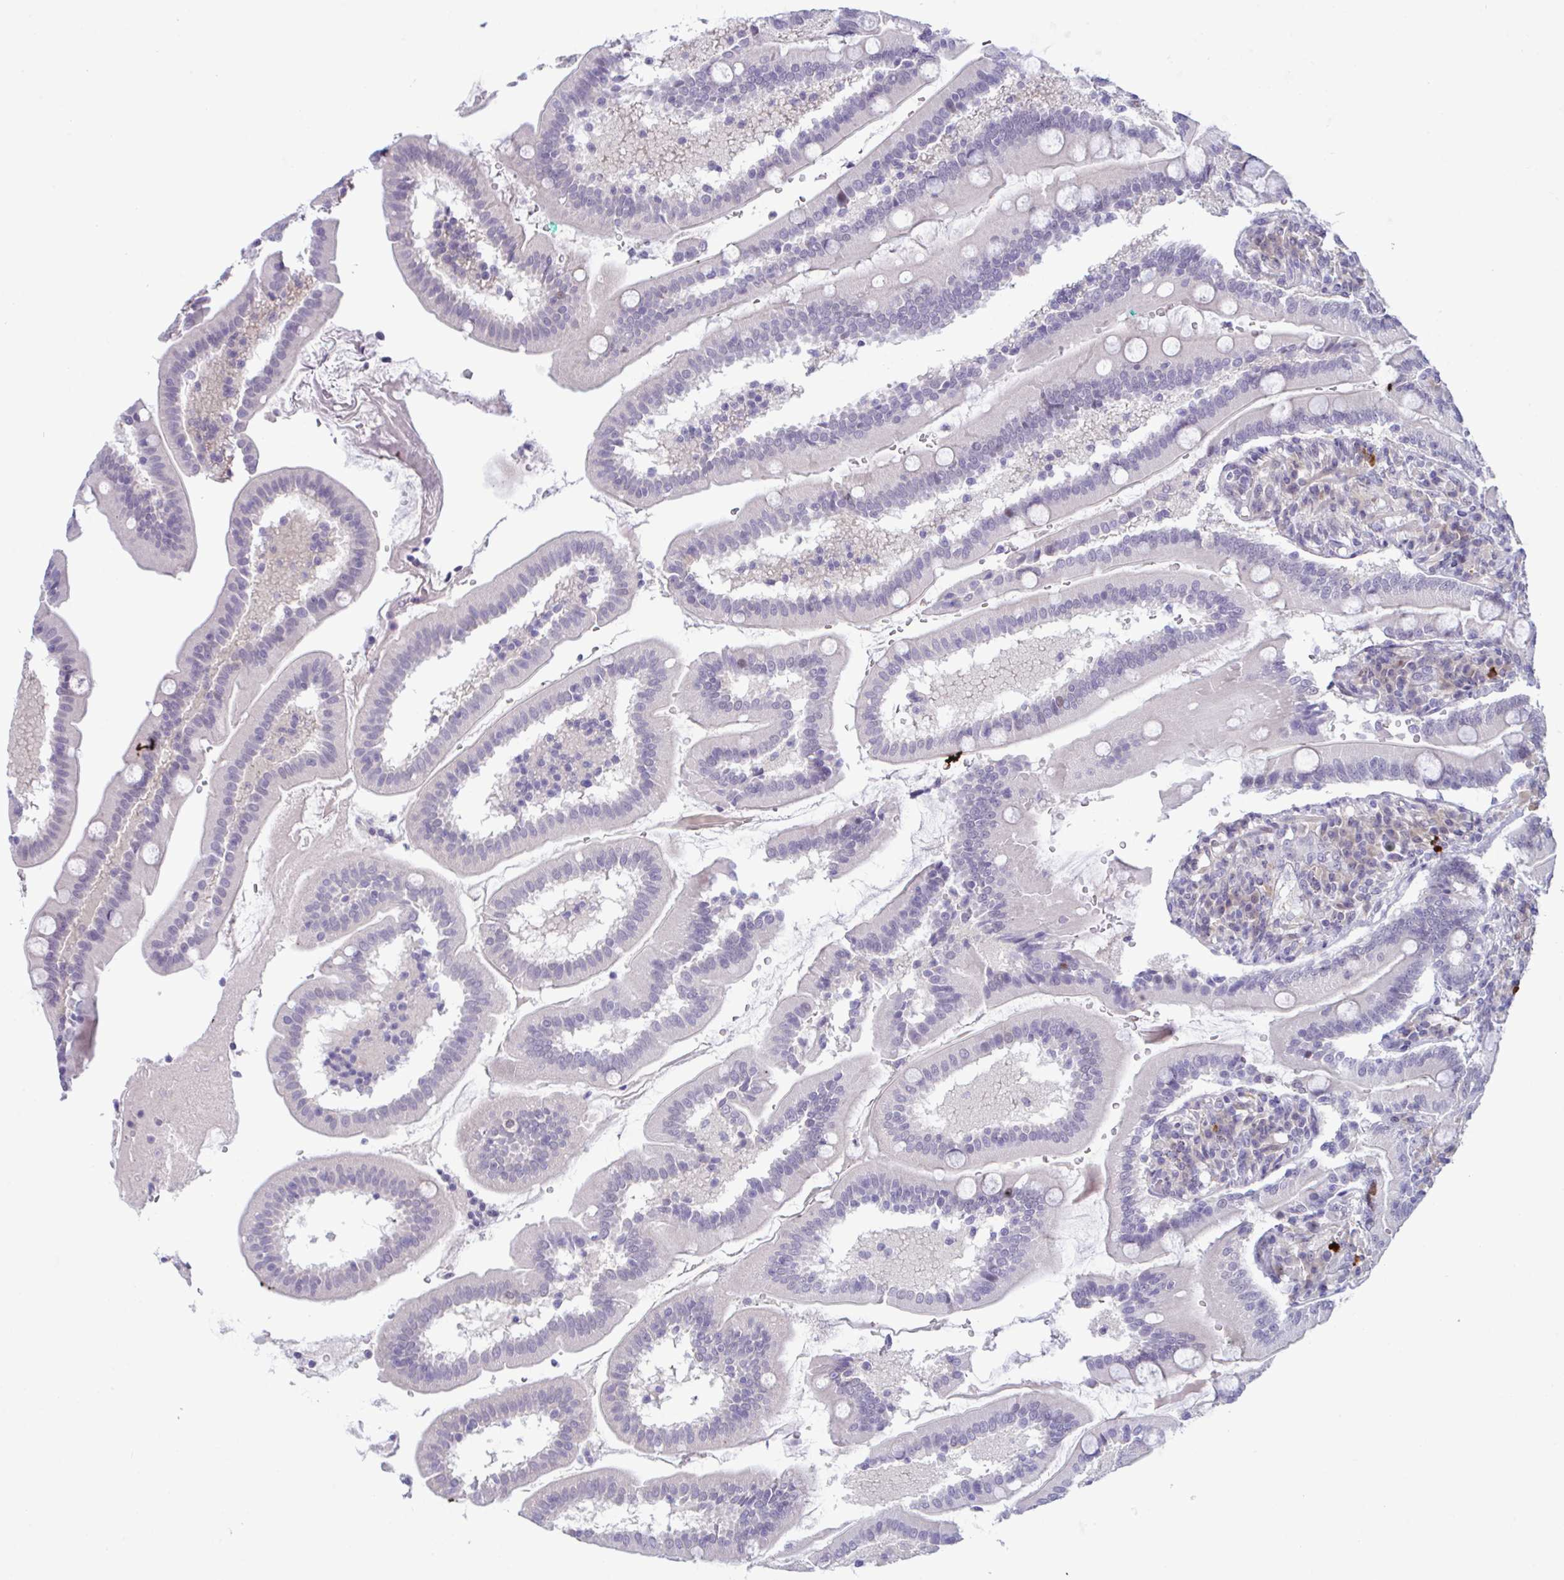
{"staining": {"intensity": "negative", "quantity": "none", "location": "none"}, "tissue": "duodenum", "cell_type": "Glandular cells", "image_type": "normal", "snomed": [{"axis": "morphology", "description": "Normal tissue, NOS"}, {"axis": "topography", "description": "Duodenum"}], "caption": "Micrograph shows no protein staining in glandular cells of normal duodenum. (DAB (3,3'-diaminobenzidine) immunohistochemistry visualized using brightfield microscopy, high magnification).", "gene": "USP35", "patient": {"sex": "female", "age": 67}}